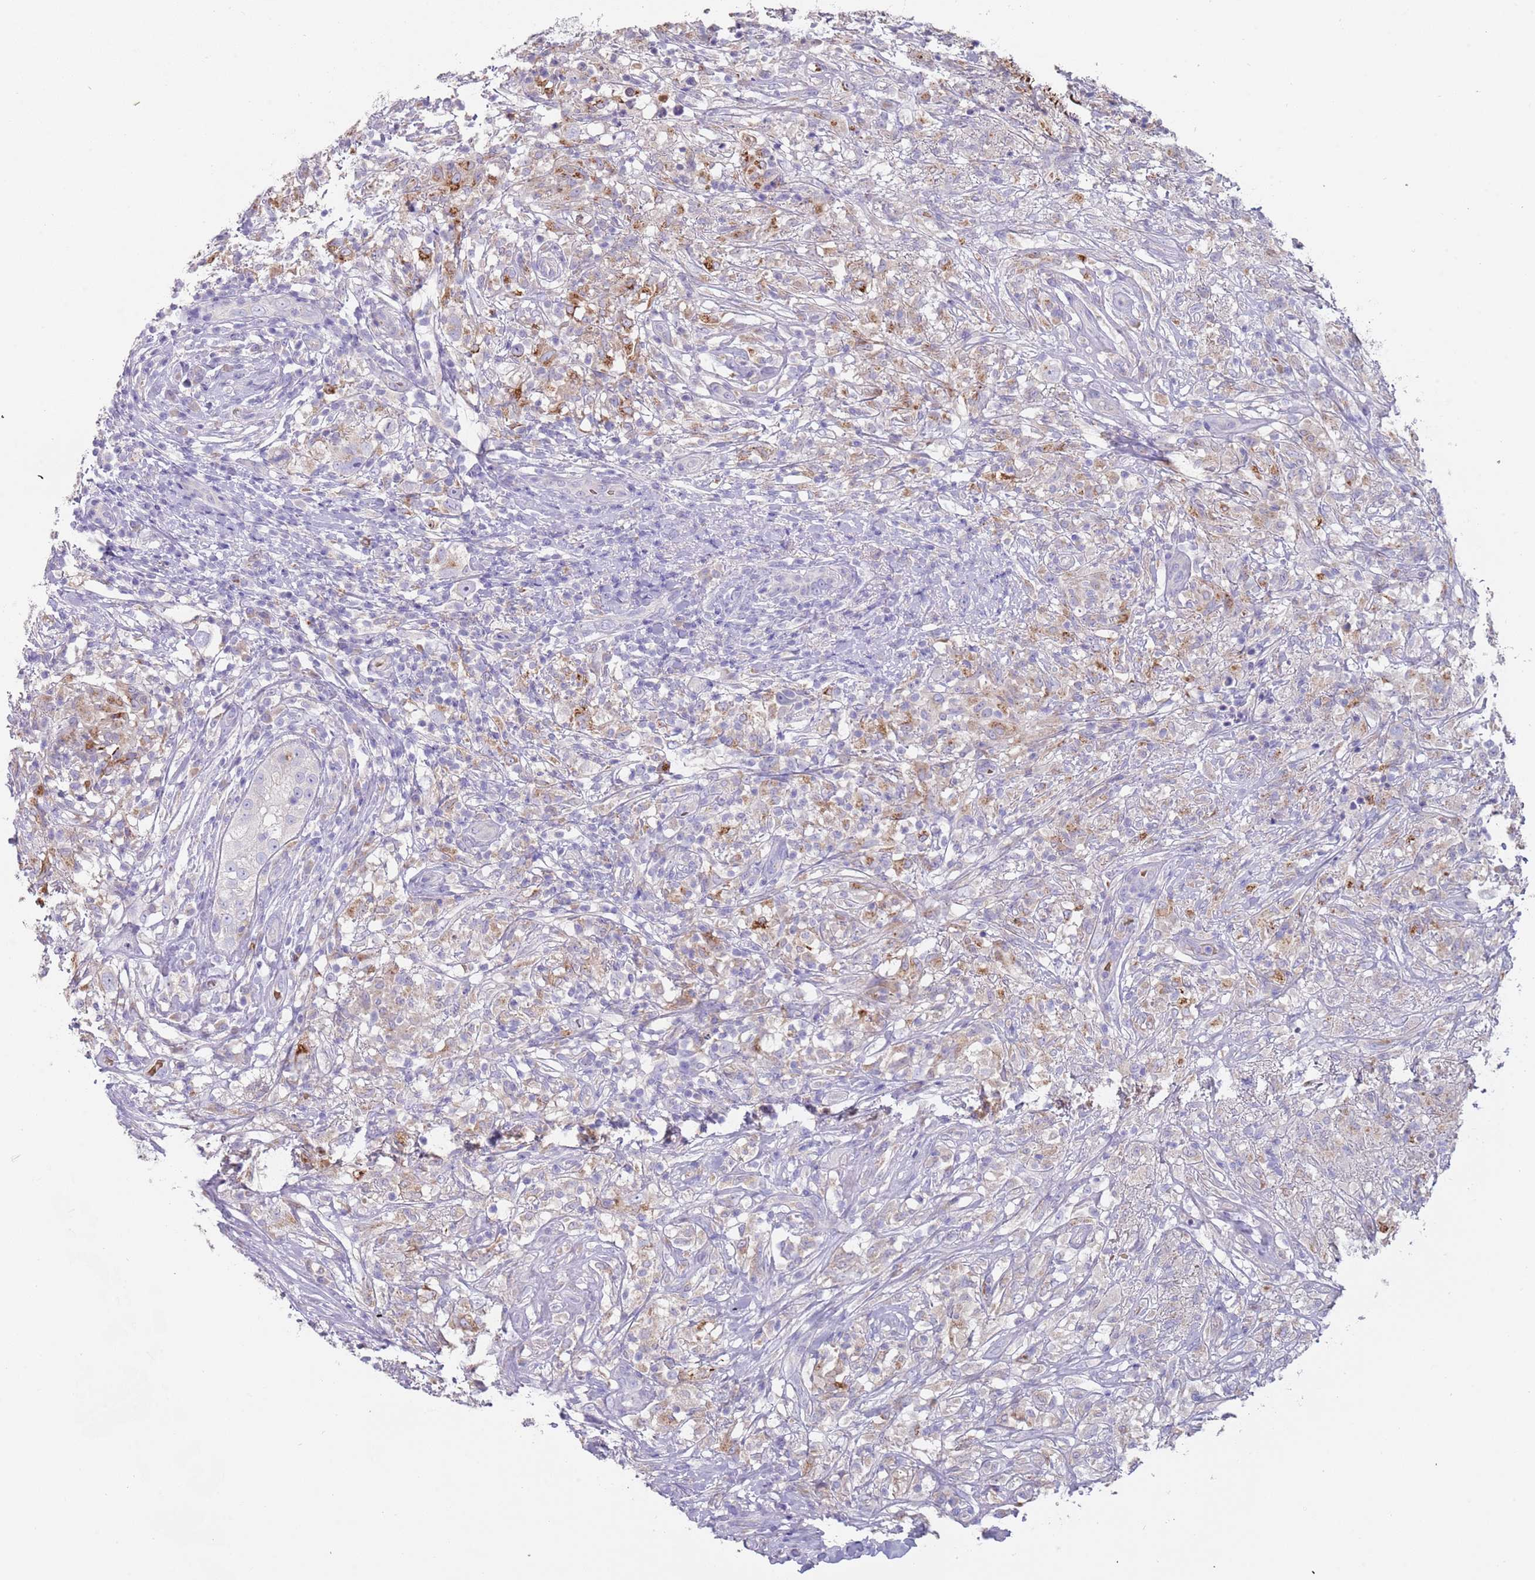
{"staining": {"intensity": "moderate", "quantity": "<25%", "location": "cytoplasmic/membranous"}, "tissue": "testis cancer", "cell_type": "Tumor cells", "image_type": "cancer", "snomed": [{"axis": "morphology", "description": "Seminoma, NOS"}, {"axis": "topography", "description": "Testis"}], "caption": "This is an image of IHC staining of seminoma (testis), which shows moderate staining in the cytoplasmic/membranous of tumor cells.", "gene": "TMEM251", "patient": {"sex": "male", "age": 49}}